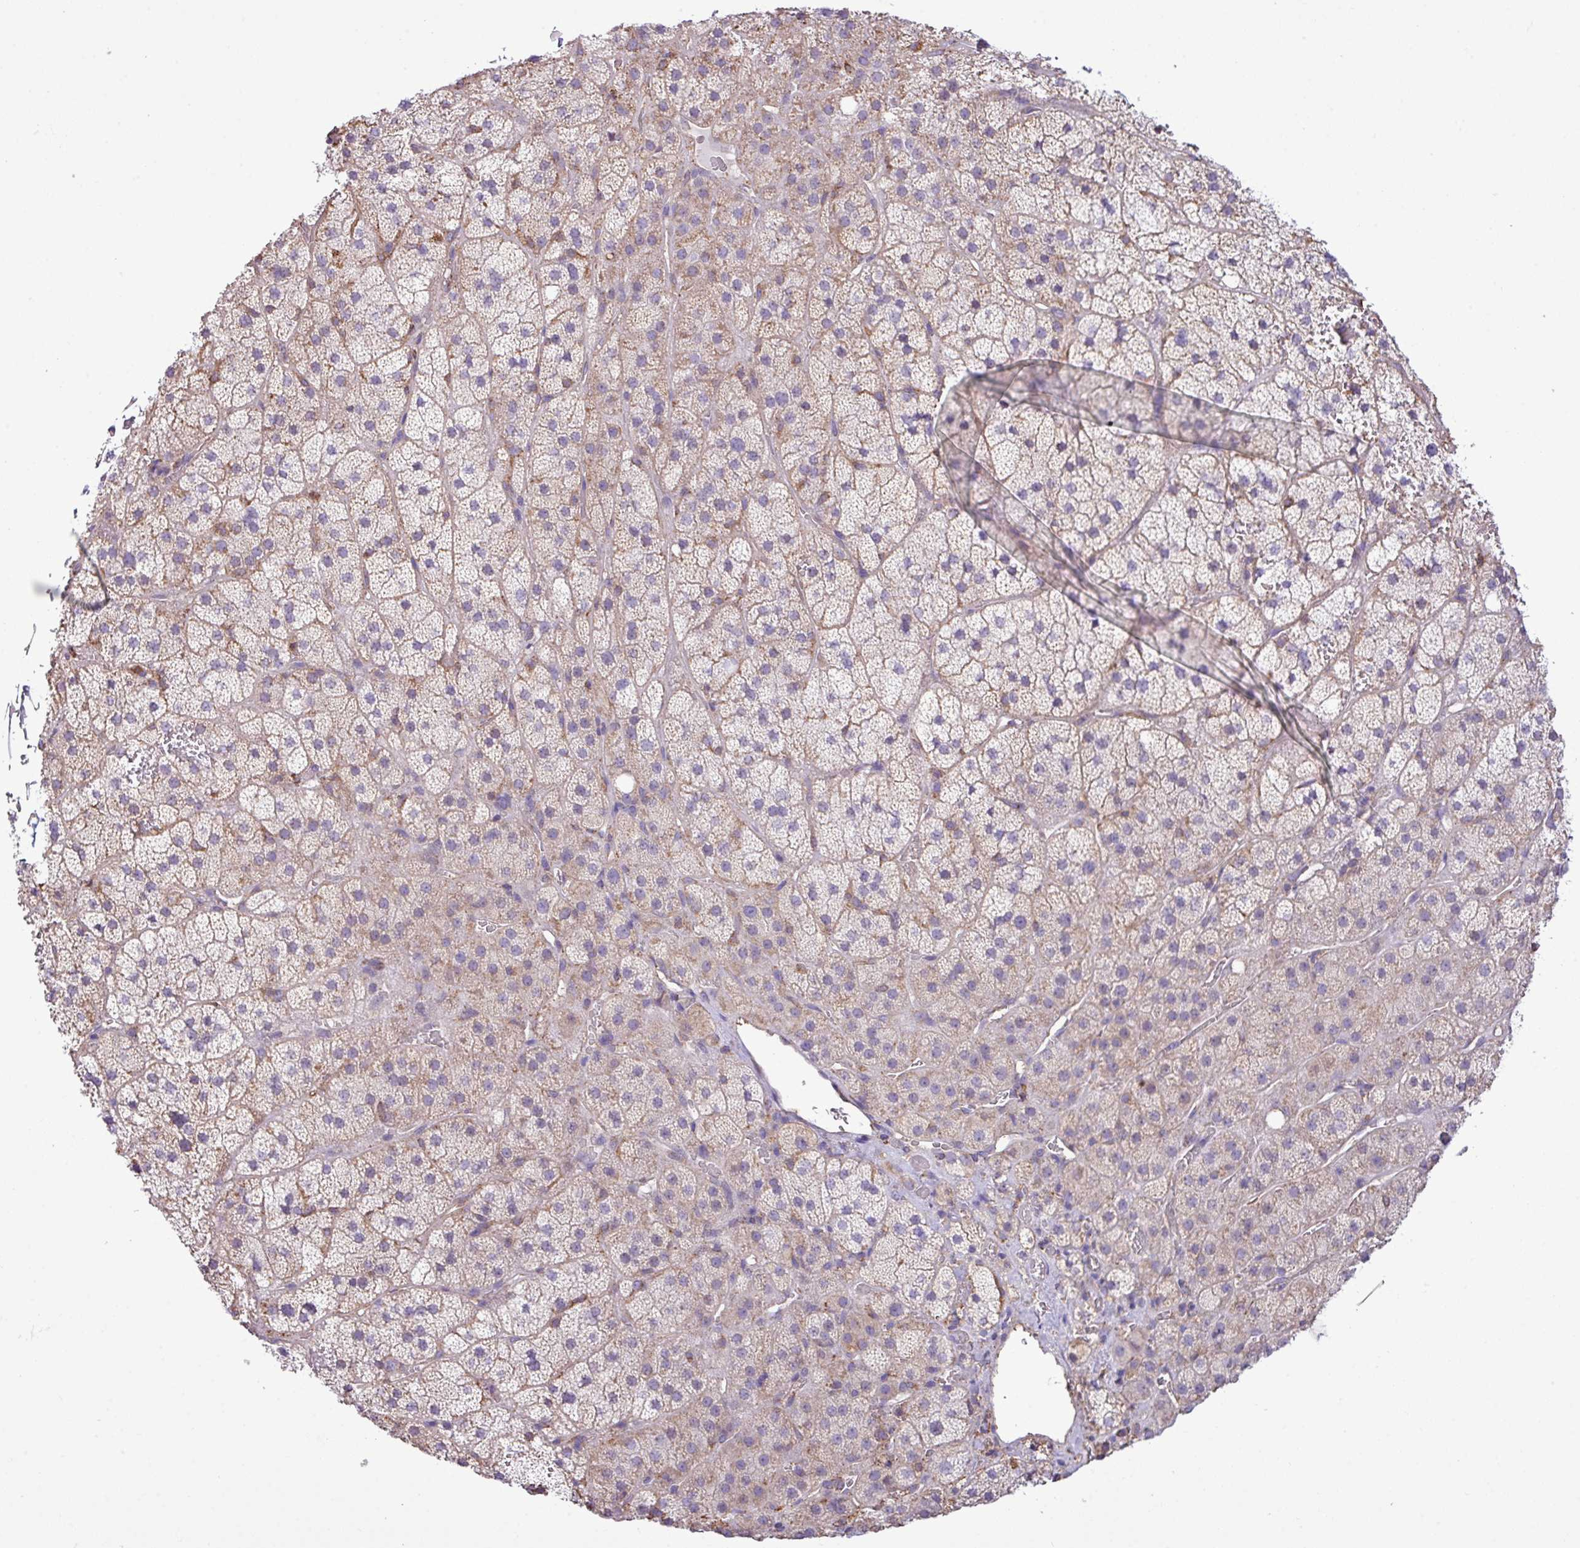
{"staining": {"intensity": "weak", "quantity": "25%-75%", "location": "cytoplasmic/membranous"}, "tissue": "adrenal gland", "cell_type": "Glandular cells", "image_type": "normal", "snomed": [{"axis": "morphology", "description": "Normal tissue, NOS"}, {"axis": "topography", "description": "Adrenal gland"}], "caption": "Adrenal gland was stained to show a protein in brown. There is low levels of weak cytoplasmic/membranous staining in approximately 25%-75% of glandular cells.", "gene": "ZSCAN5A", "patient": {"sex": "male", "age": 57}}